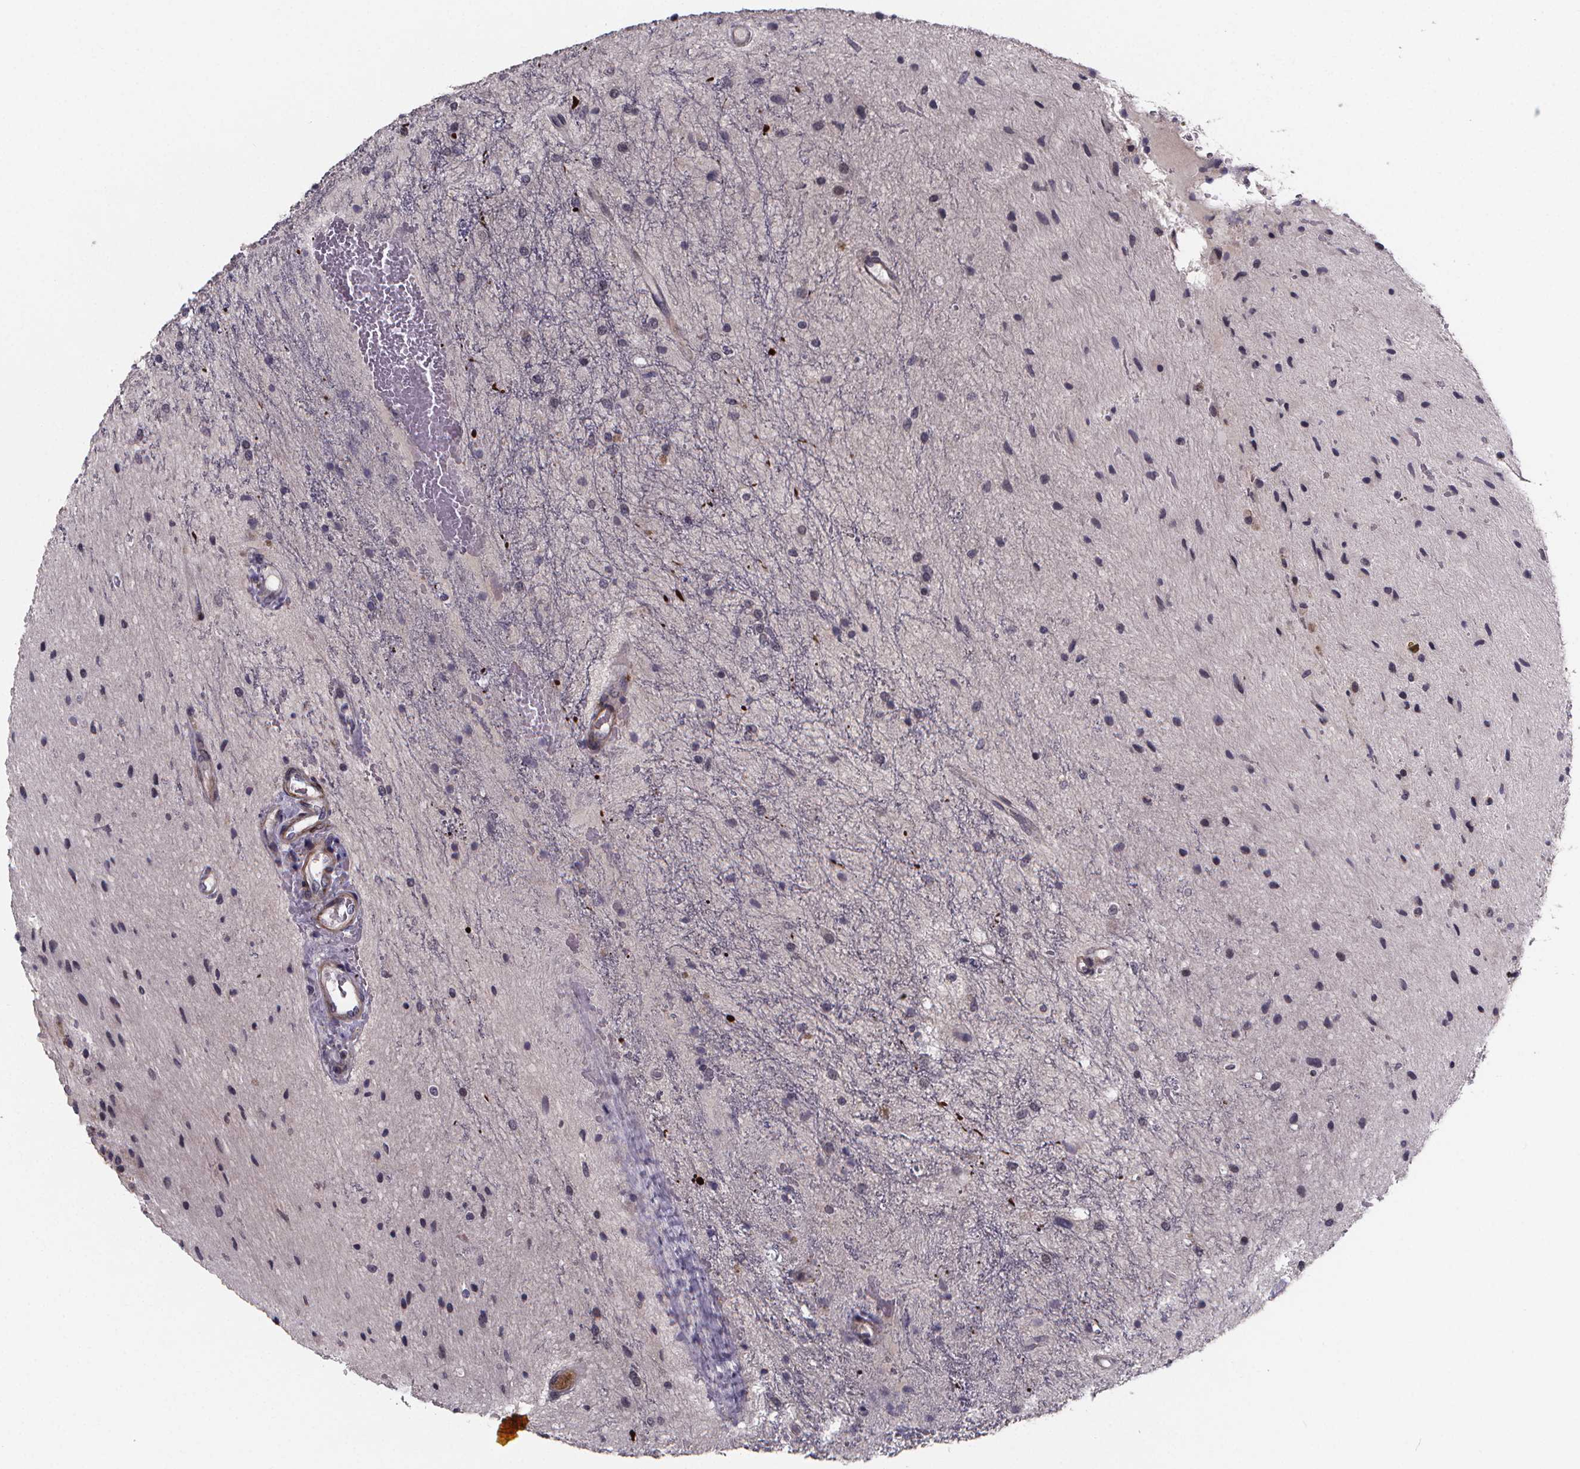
{"staining": {"intensity": "negative", "quantity": "none", "location": "none"}, "tissue": "glioma", "cell_type": "Tumor cells", "image_type": "cancer", "snomed": [{"axis": "morphology", "description": "Glioma, malignant, Low grade"}, {"axis": "topography", "description": "Cerebellum"}], "caption": "High magnification brightfield microscopy of malignant low-grade glioma stained with DAB (brown) and counterstained with hematoxylin (blue): tumor cells show no significant staining. (Stains: DAB (3,3'-diaminobenzidine) IHC with hematoxylin counter stain, Microscopy: brightfield microscopy at high magnification).", "gene": "FBXW2", "patient": {"sex": "female", "age": 14}}